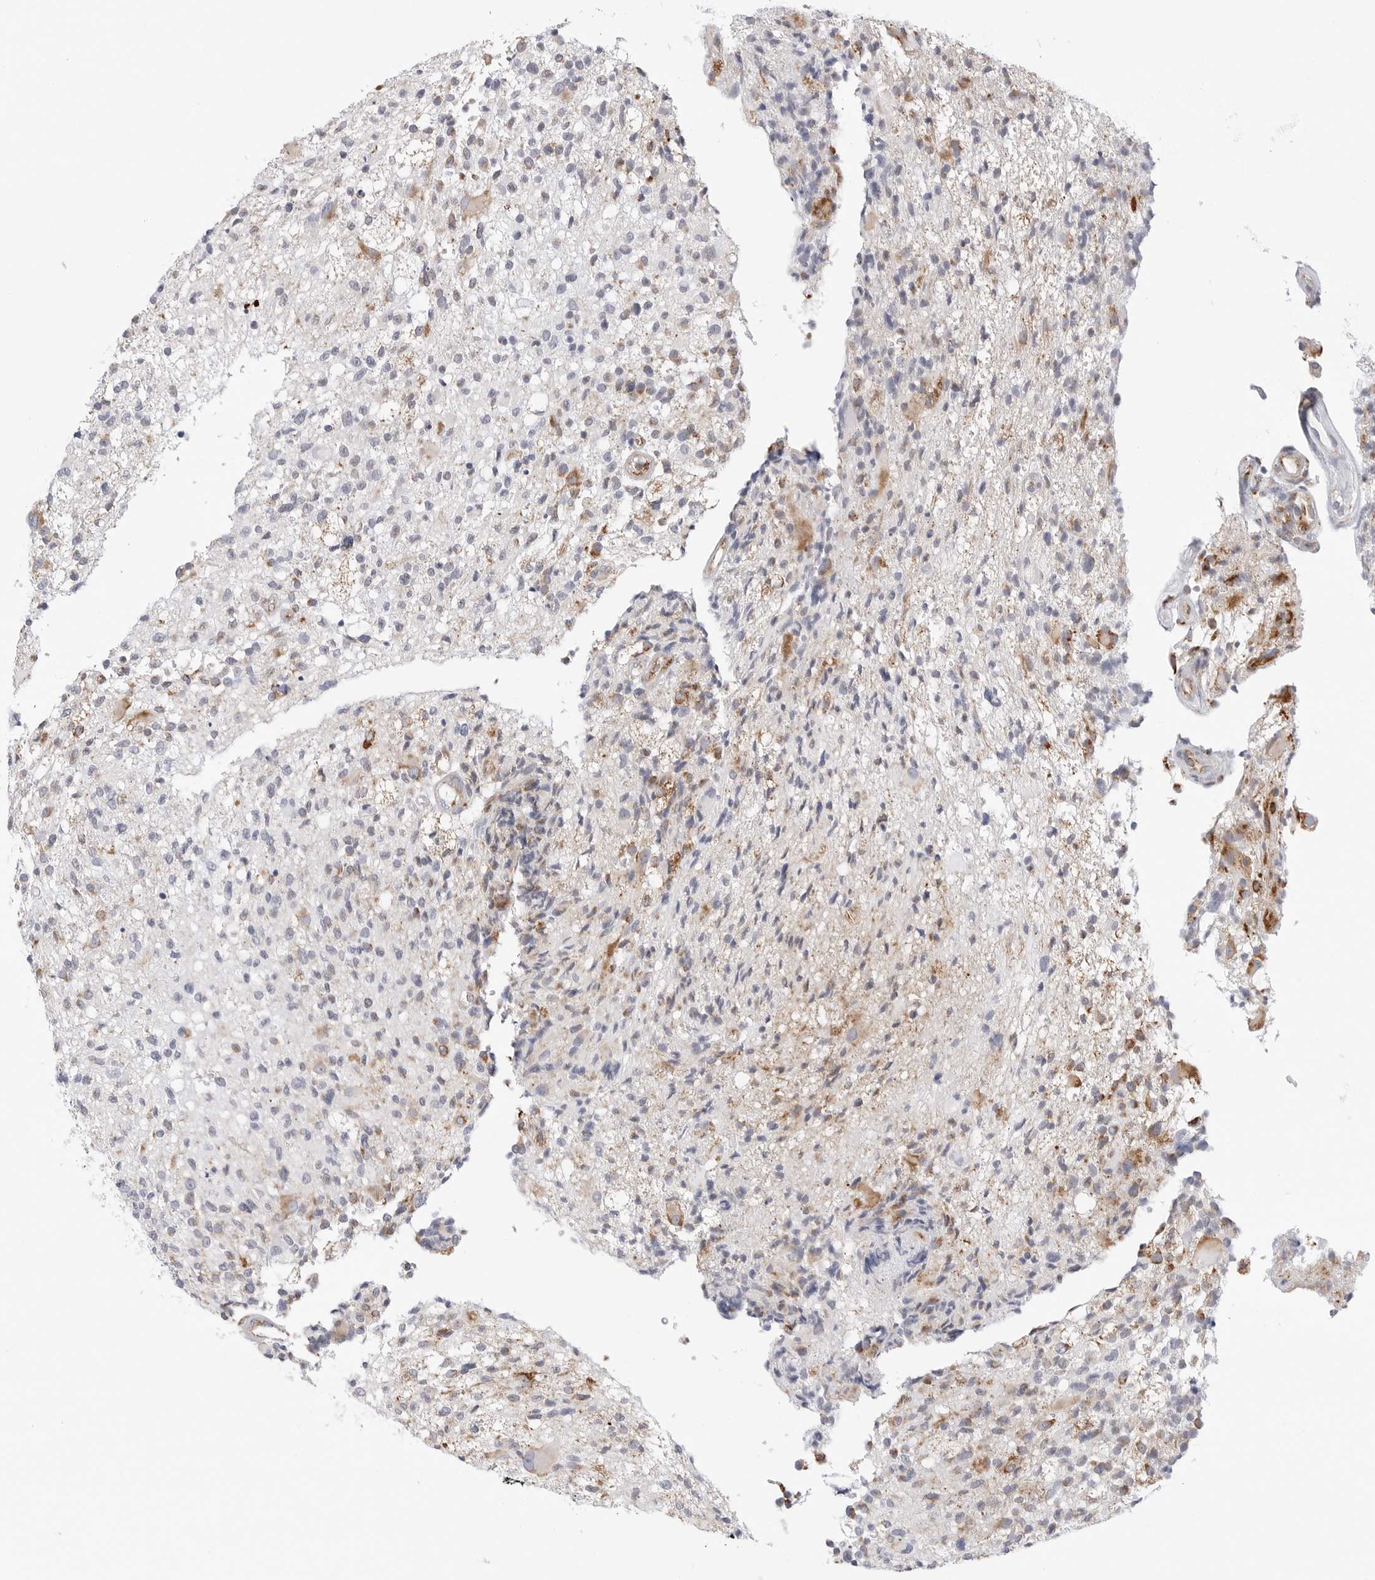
{"staining": {"intensity": "negative", "quantity": "none", "location": "none"}, "tissue": "glioma", "cell_type": "Tumor cells", "image_type": "cancer", "snomed": [{"axis": "morphology", "description": "Glioma, malignant, High grade"}, {"axis": "morphology", "description": "Glioblastoma, NOS"}, {"axis": "topography", "description": "Brain"}], "caption": "Image shows no protein staining in tumor cells of glioblastoma tissue.", "gene": "ATP5IF1", "patient": {"sex": "male", "age": 60}}